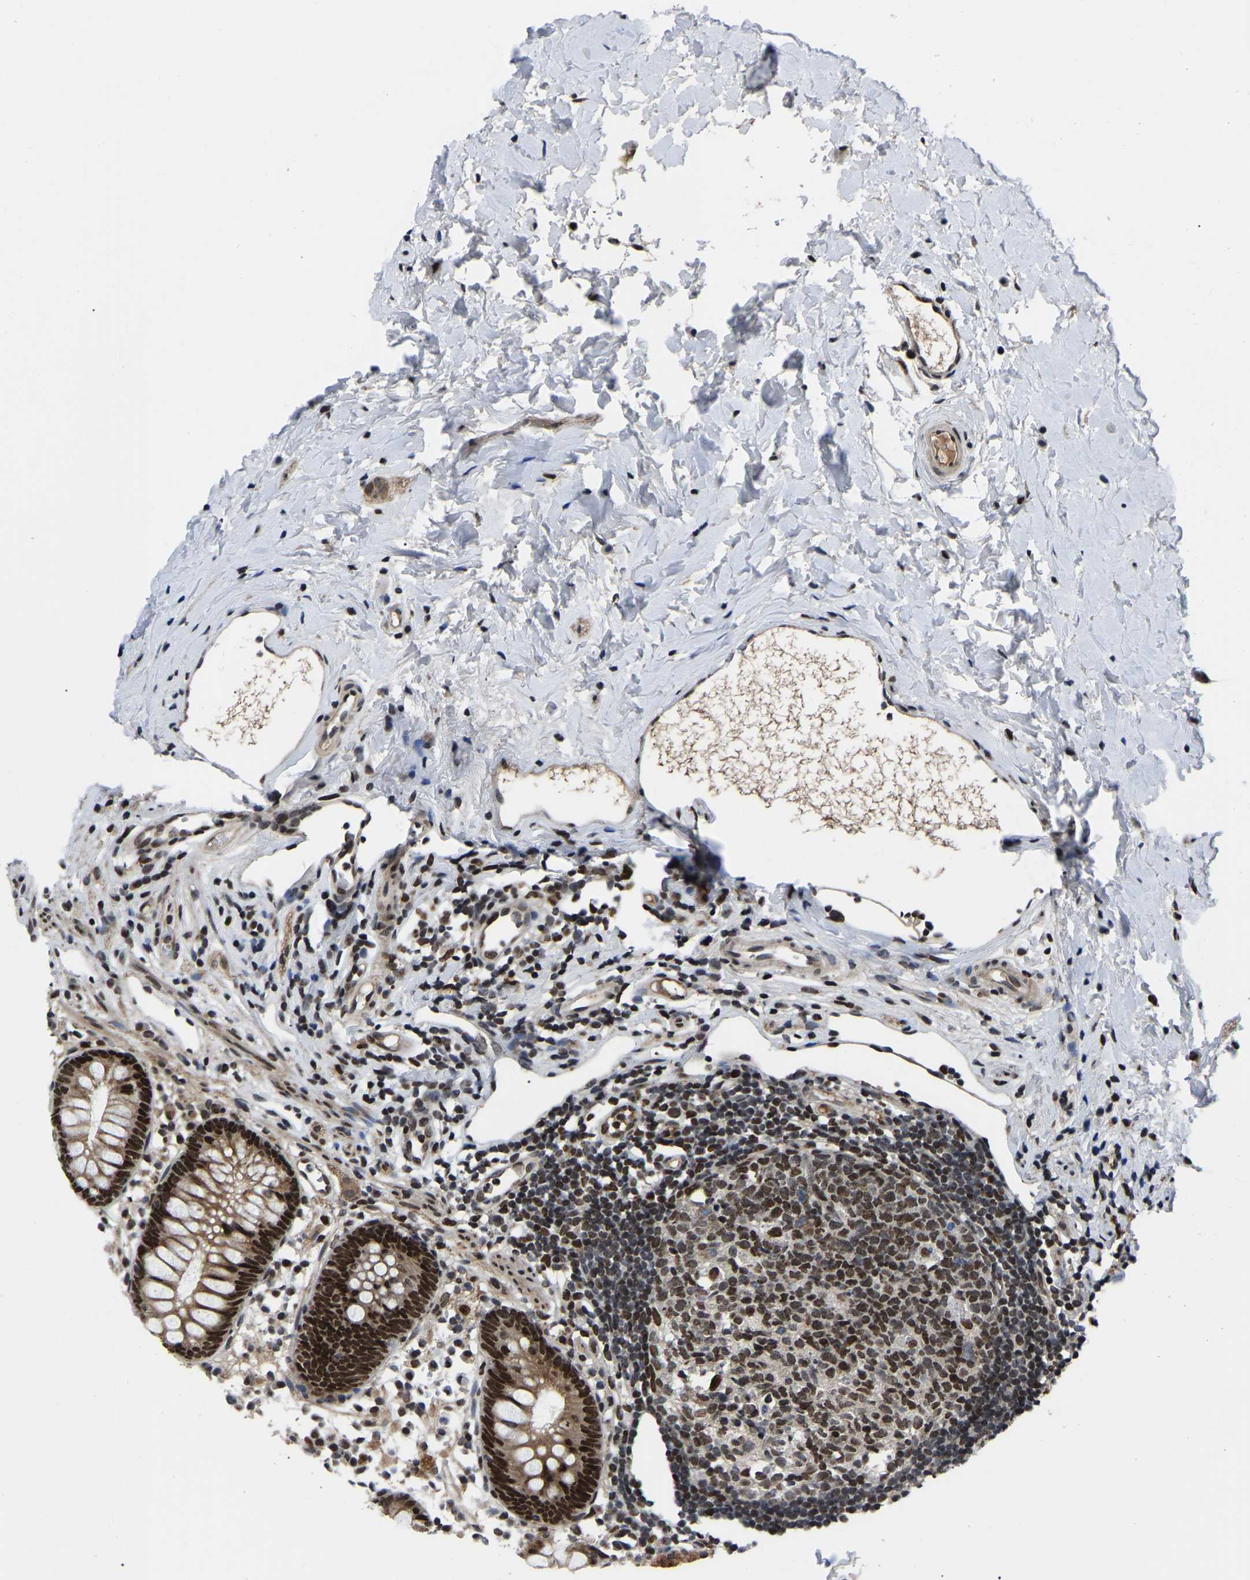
{"staining": {"intensity": "strong", "quantity": ">75%", "location": "nuclear"}, "tissue": "appendix", "cell_type": "Glandular cells", "image_type": "normal", "snomed": [{"axis": "morphology", "description": "Normal tissue, NOS"}, {"axis": "topography", "description": "Appendix"}], "caption": "An immunohistochemistry photomicrograph of unremarkable tissue is shown. Protein staining in brown shows strong nuclear positivity in appendix within glandular cells. The staining is performed using DAB brown chromogen to label protein expression. The nuclei are counter-stained blue using hematoxylin.", "gene": "TRIM35", "patient": {"sex": "female", "age": 20}}